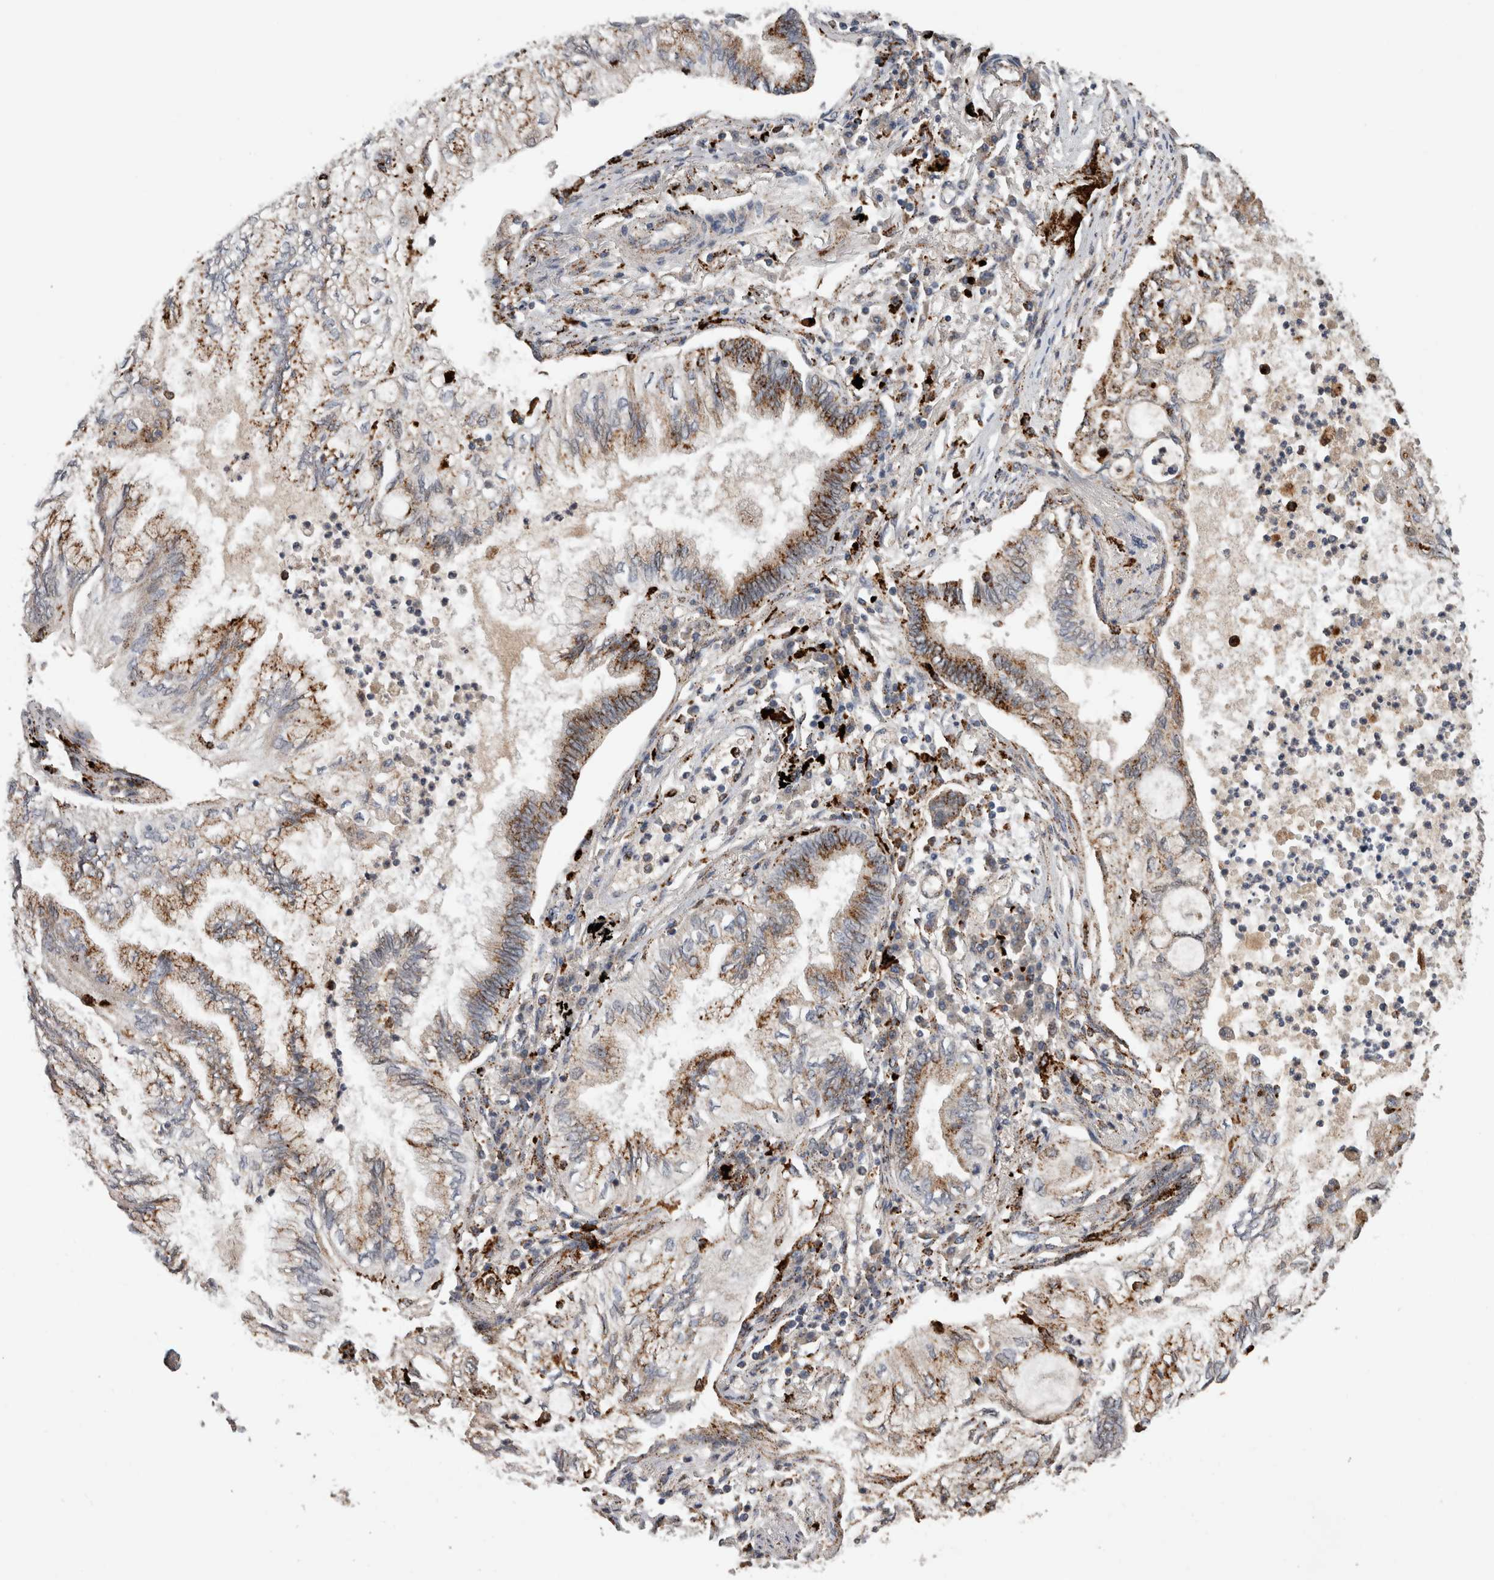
{"staining": {"intensity": "moderate", "quantity": ">75%", "location": "cytoplasmic/membranous"}, "tissue": "lung cancer", "cell_type": "Tumor cells", "image_type": "cancer", "snomed": [{"axis": "morphology", "description": "Normal tissue, NOS"}, {"axis": "morphology", "description": "Adenocarcinoma, NOS"}, {"axis": "topography", "description": "Bronchus"}, {"axis": "topography", "description": "Lung"}], "caption": "Lung cancer (adenocarcinoma) stained for a protein demonstrates moderate cytoplasmic/membranous positivity in tumor cells.", "gene": "CTSZ", "patient": {"sex": "female", "age": 70}}